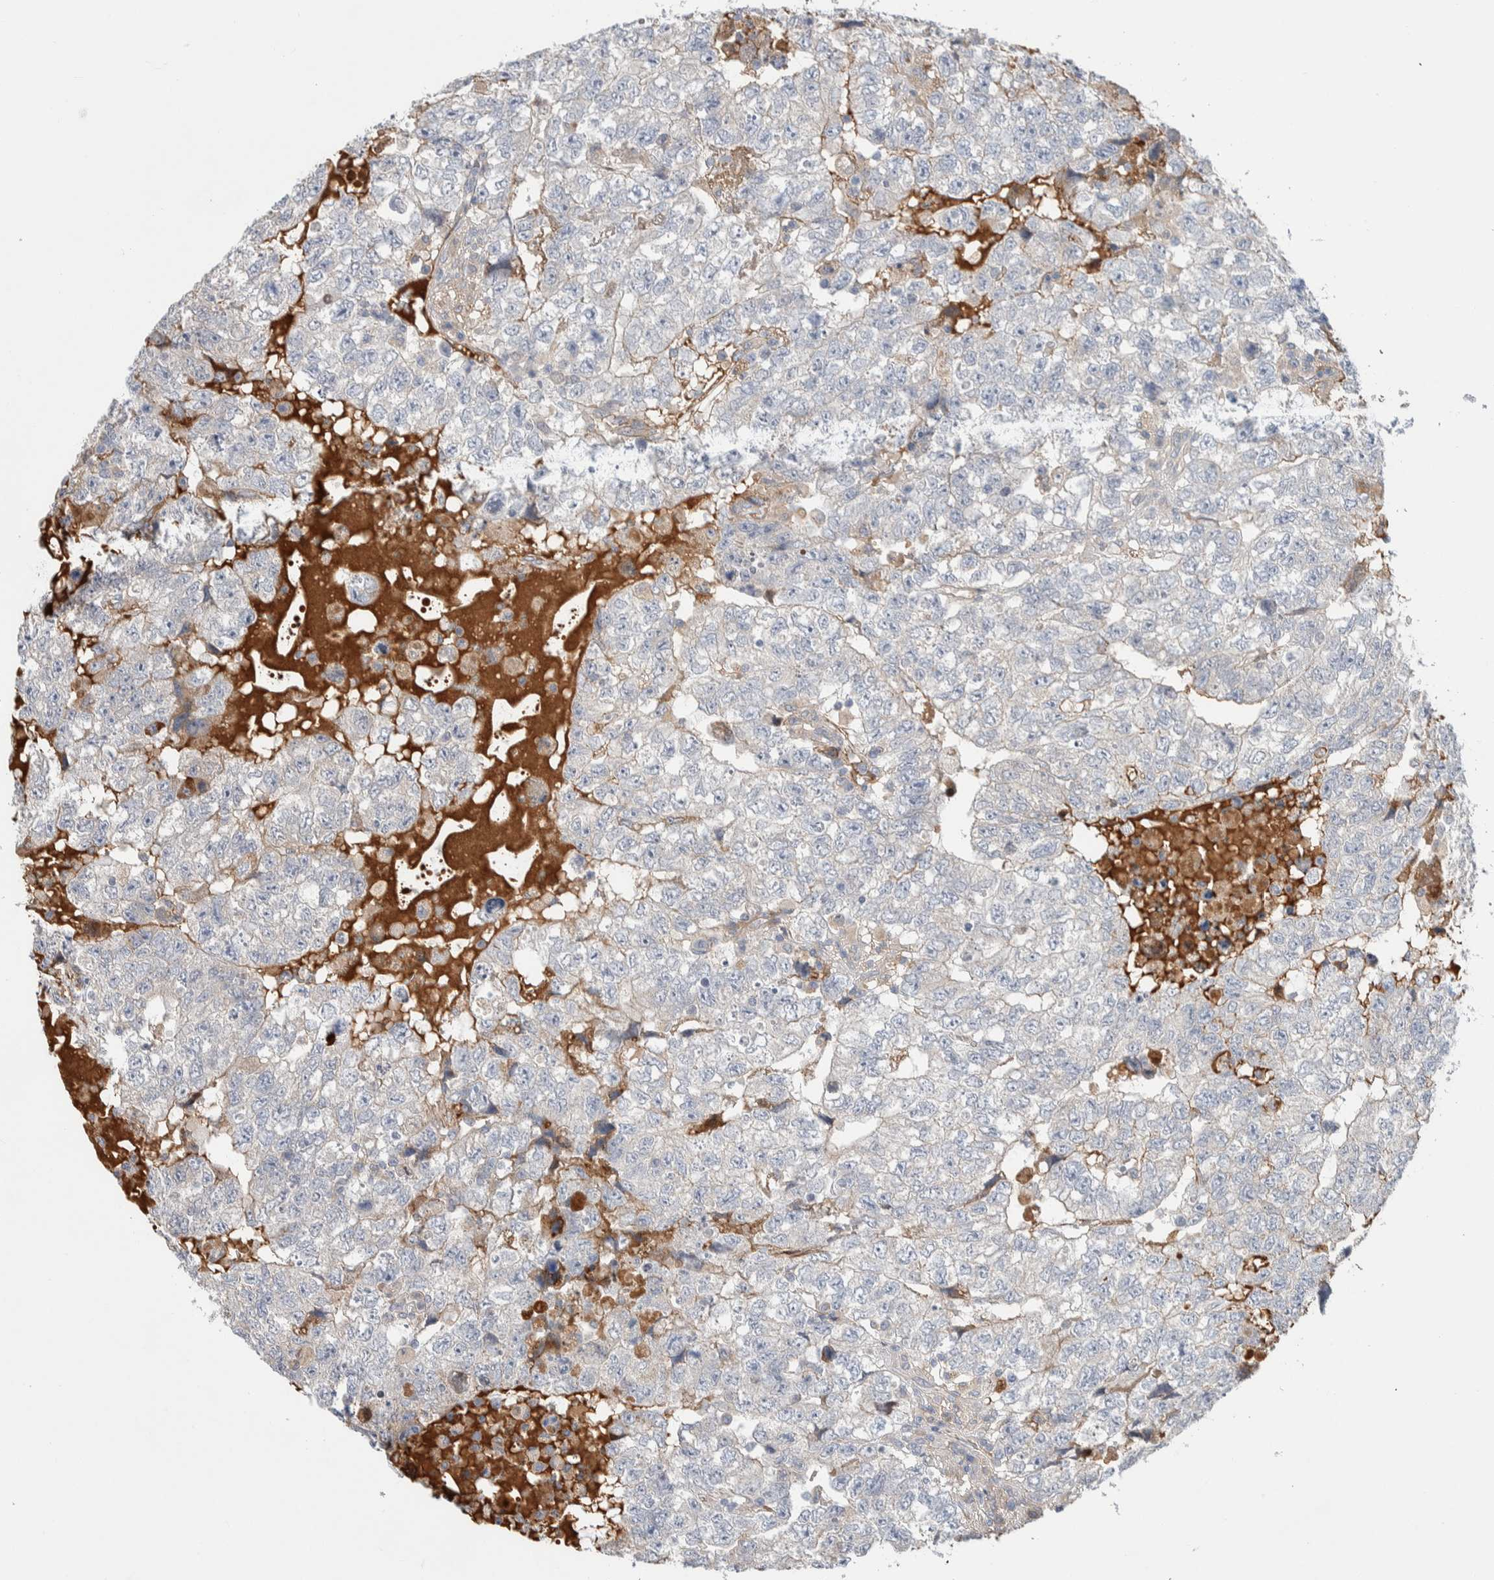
{"staining": {"intensity": "negative", "quantity": "none", "location": "none"}, "tissue": "testis cancer", "cell_type": "Tumor cells", "image_type": "cancer", "snomed": [{"axis": "morphology", "description": "Carcinoma, Embryonal, NOS"}, {"axis": "topography", "description": "Testis"}], "caption": "Human testis cancer (embryonal carcinoma) stained for a protein using immunohistochemistry (IHC) shows no expression in tumor cells.", "gene": "RUSF1", "patient": {"sex": "male", "age": 36}}